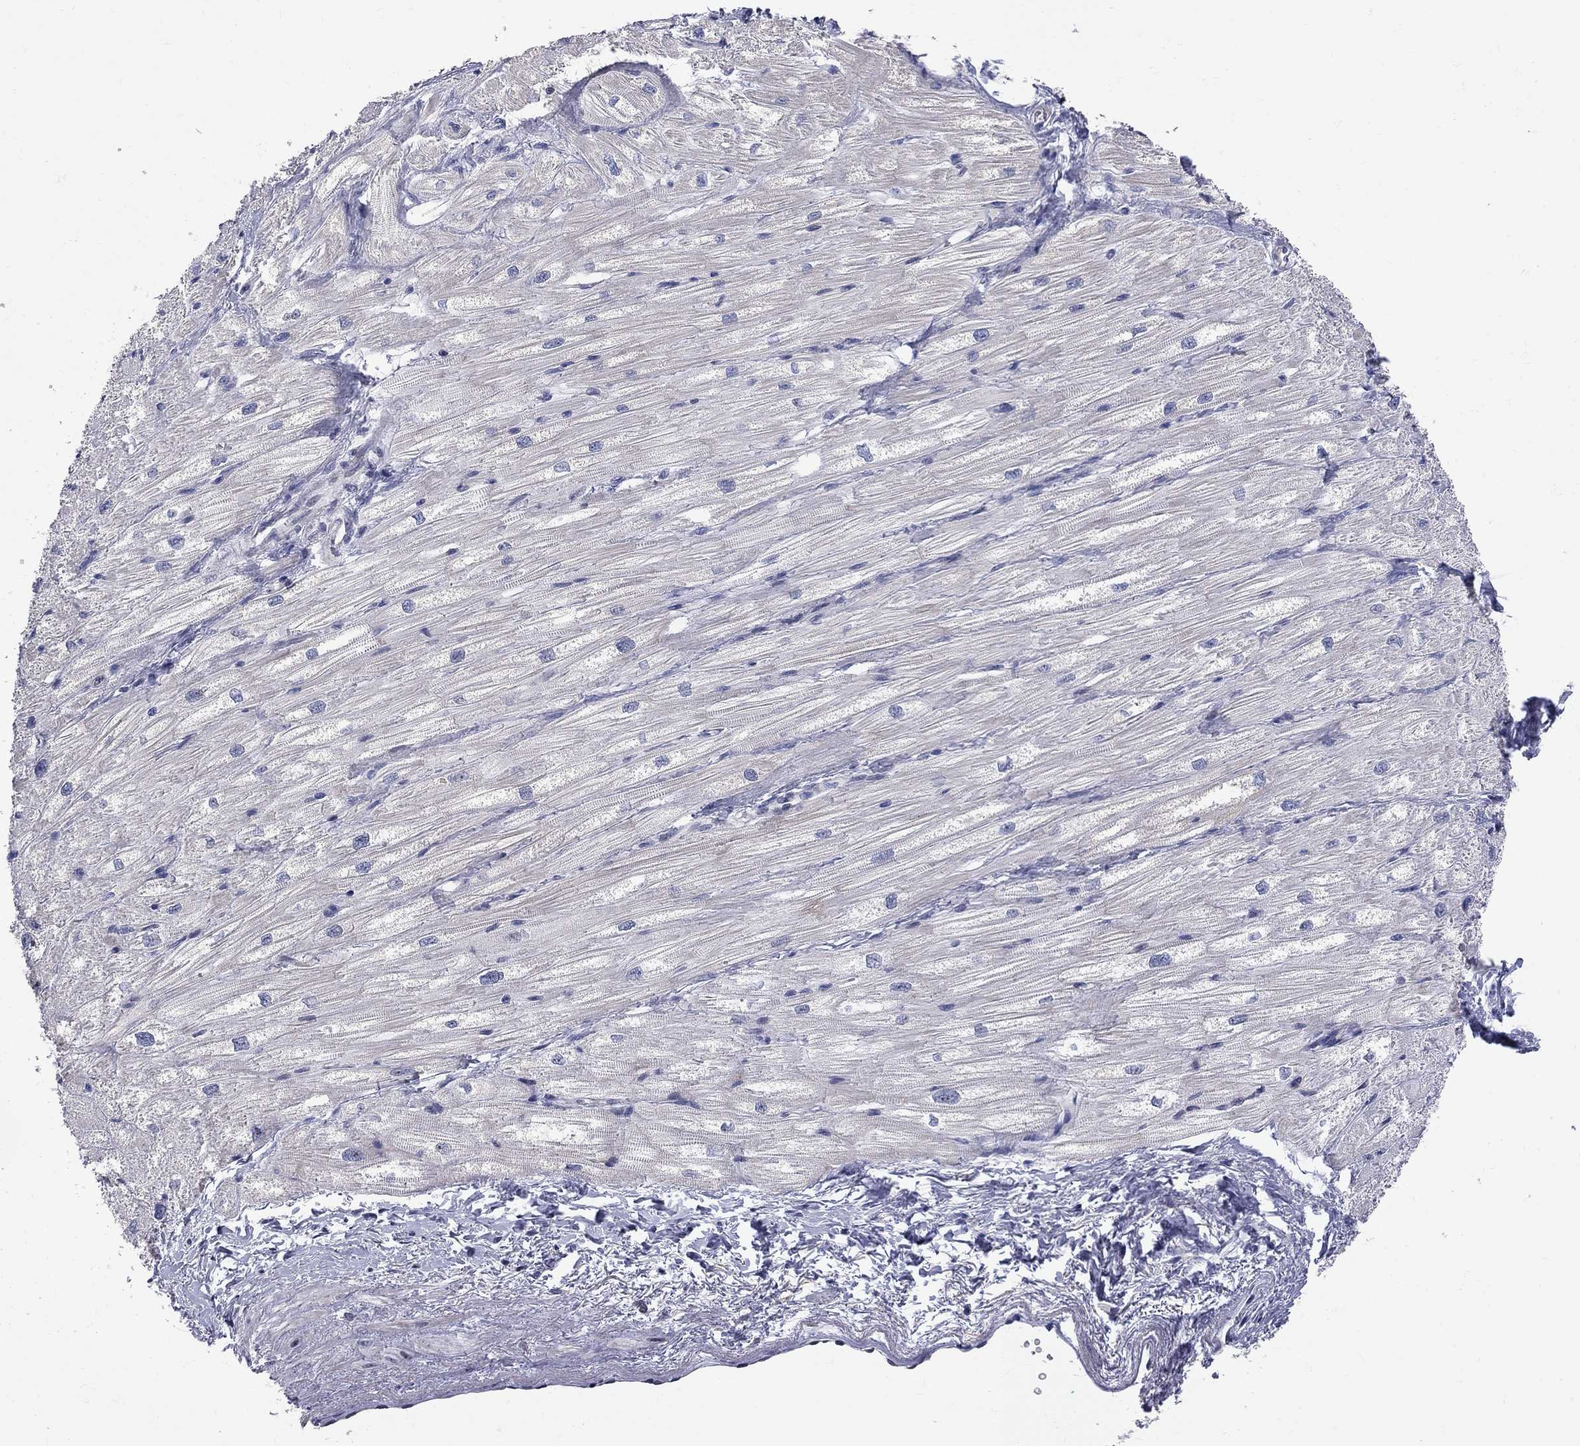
{"staining": {"intensity": "moderate", "quantity": "<25%", "location": "nuclear"}, "tissue": "heart muscle", "cell_type": "Cardiomyocytes", "image_type": "normal", "snomed": [{"axis": "morphology", "description": "Normal tissue, NOS"}, {"axis": "topography", "description": "Heart"}], "caption": "A low amount of moderate nuclear expression is appreciated in about <25% of cardiomyocytes in unremarkable heart muscle.", "gene": "DHX33", "patient": {"sex": "male", "age": 57}}